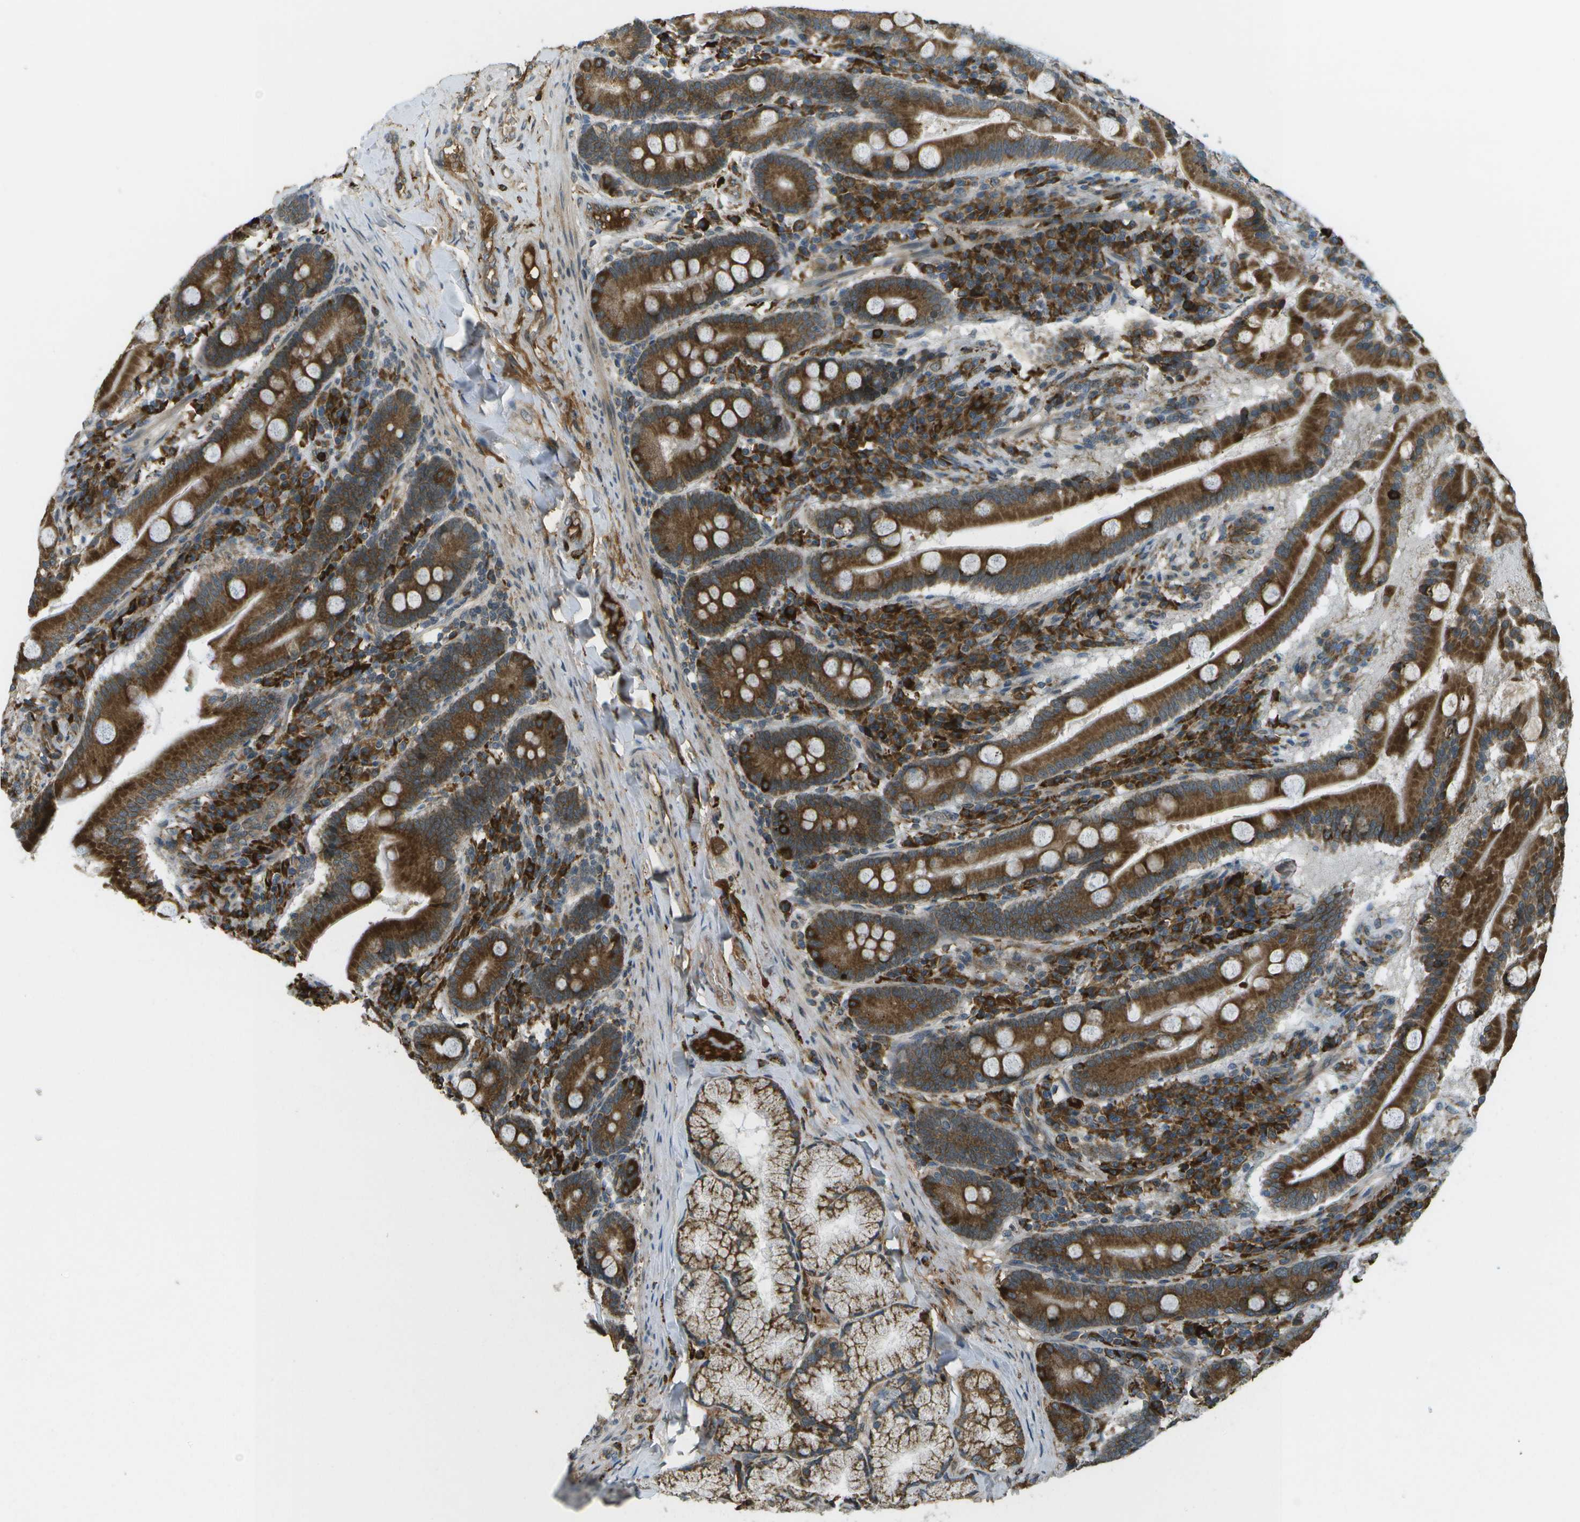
{"staining": {"intensity": "strong", "quantity": ">75%", "location": "cytoplasmic/membranous"}, "tissue": "duodenum", "cell_type": "Glandular cells", "image_type": "normal", "snomed": [{"axis": "morphology", "description": "Normal tissue, NOS"}, {"axis": "topography", "description": "Duodenum"}], "caption": "A histopathology image of human duodenum stained for a protein reveals strong cytoplasmic/membranous brown staining in glandular cells.", "gene": "USP30", "patient": {"sex": "male", "age": 50}}